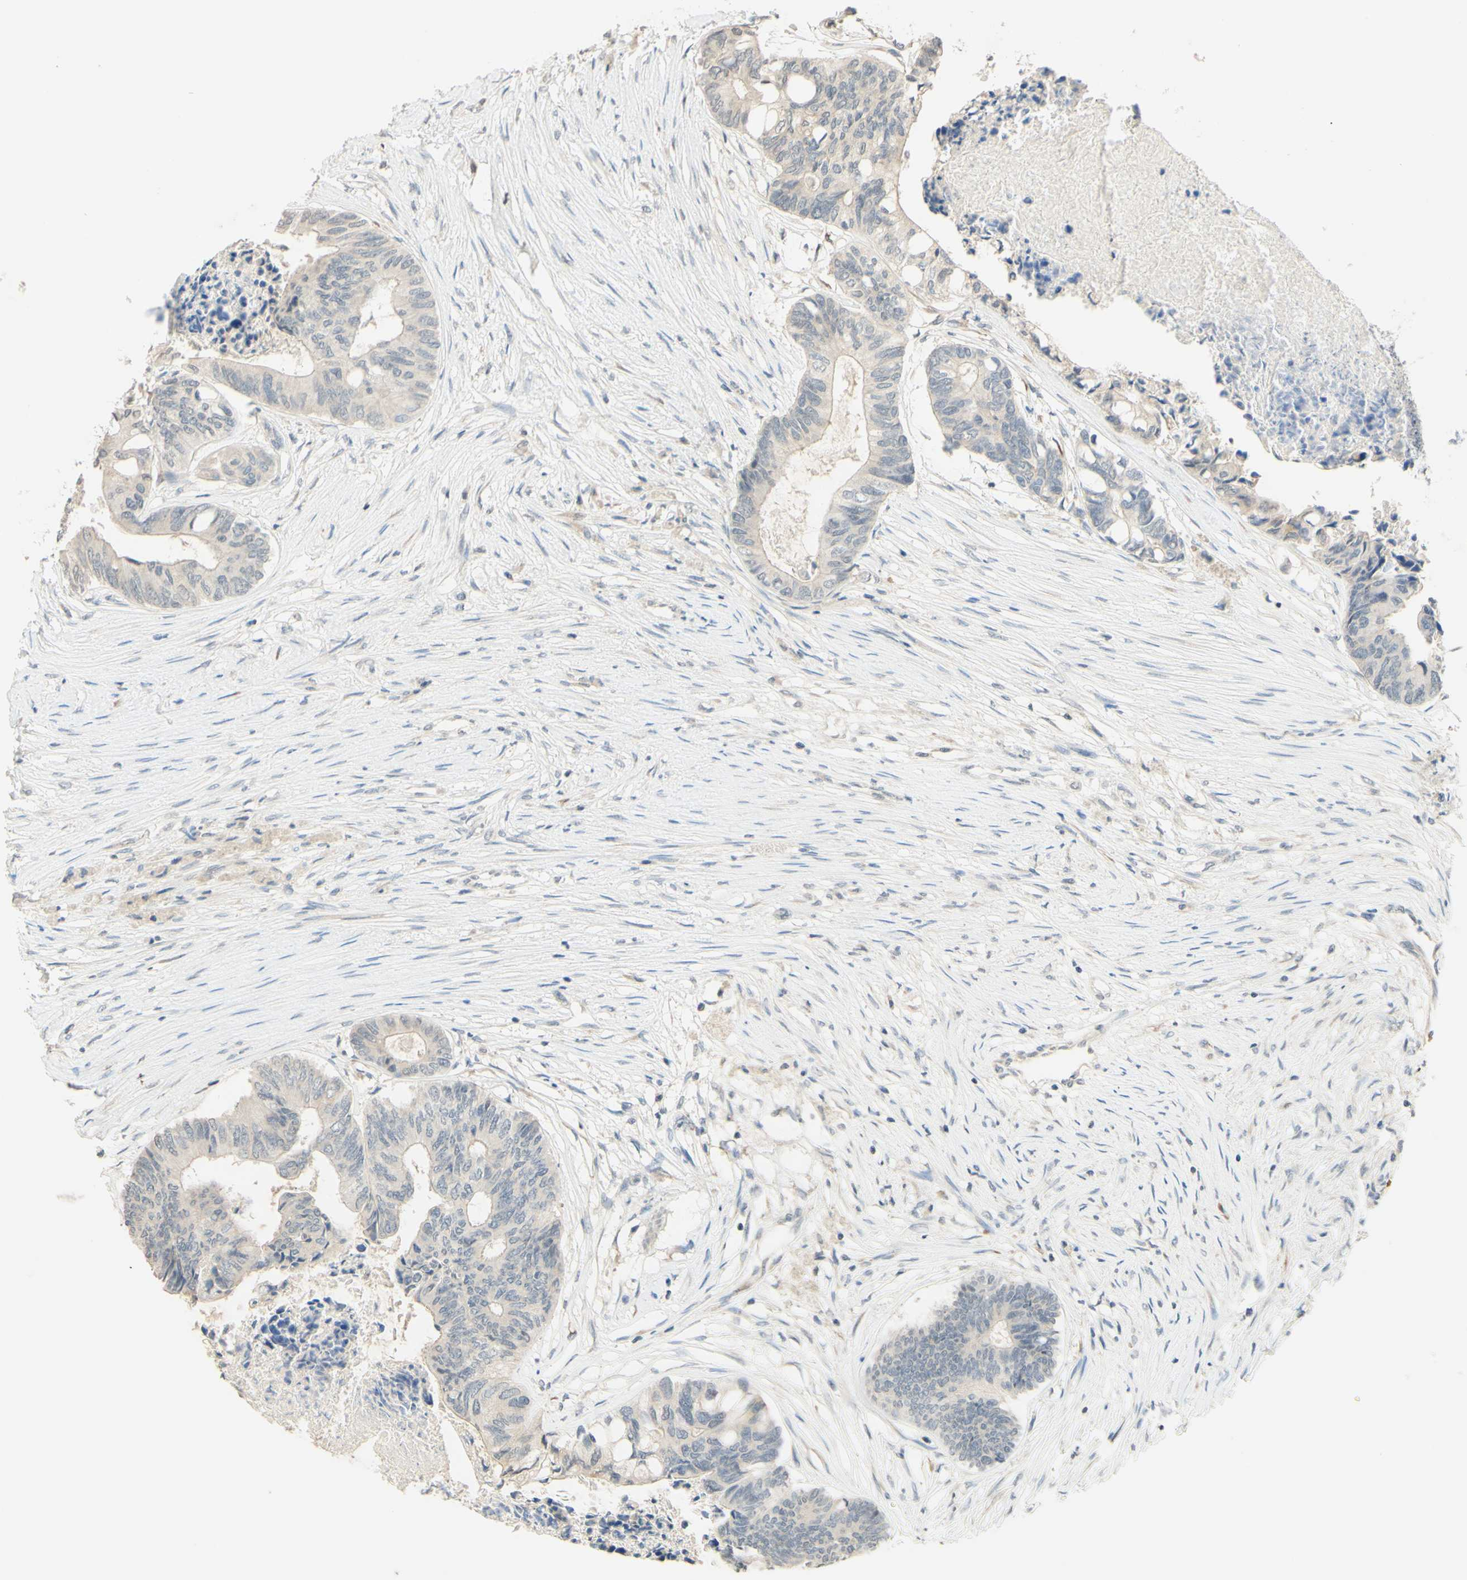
{"staining": {"intensity": "weak", "quantity": "25%-75%", "location": "cytoplasmic/membranous"}, "tissue": "colorectal cancer", "cell_type": "Tumor cells", "image_type": "cancer", "snomed": [{"axis": "morphology", "description": "Adenocarcinoma, NOS"}, {"axis": "topography", "description": "Rectum"}], "caption": "An immunohistochemistry (IHC) histopathology image of tumor tissue is shown. Protein staining in brown highlights weak cytoplasmic/membranous positivity in colorectal cancer (adenocarcinoma) within tumor cells. (Brightfield microscopy of DAB IHC at high magnification).", "gene": "MAG", "patient": {"sex": "male", "age": 63}}